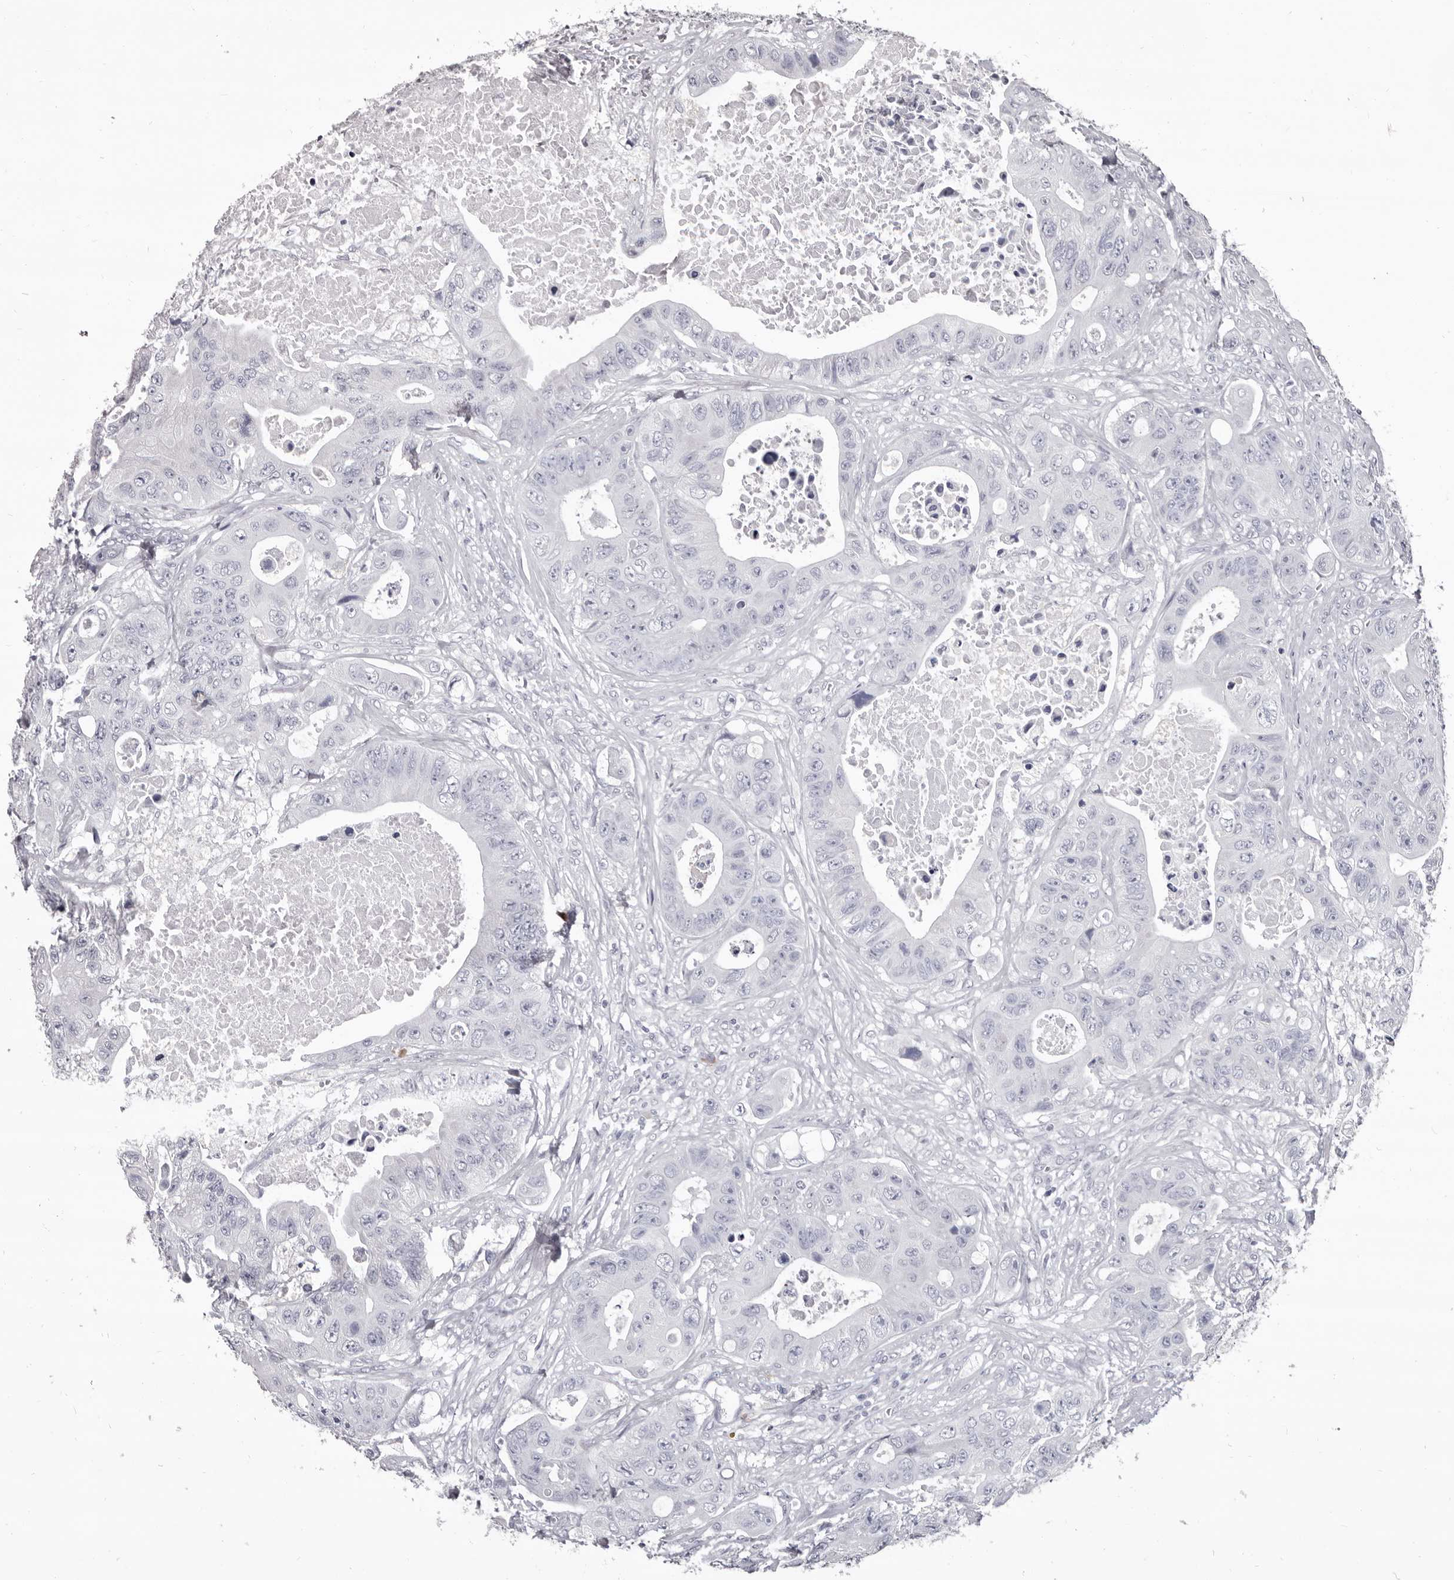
{"staining": {"intensity": "negative", "quantity": "none", "location": "none"}, "tissue": "colorectal cancer", "cell_type": "Tumor cells", "image_type": "cancer", "snomed": [{"axis": "morphology", "description": "Adenocarcinoma, NOS"}, {"axis": "topography", "description": "Colon"}], "caption": "Photomicrograph shows no significant protein staining in tumor cells of adenocarcinoma (colorectal).", "gene": "GZMH", "patient": {"sex": "female", "age": 46}}